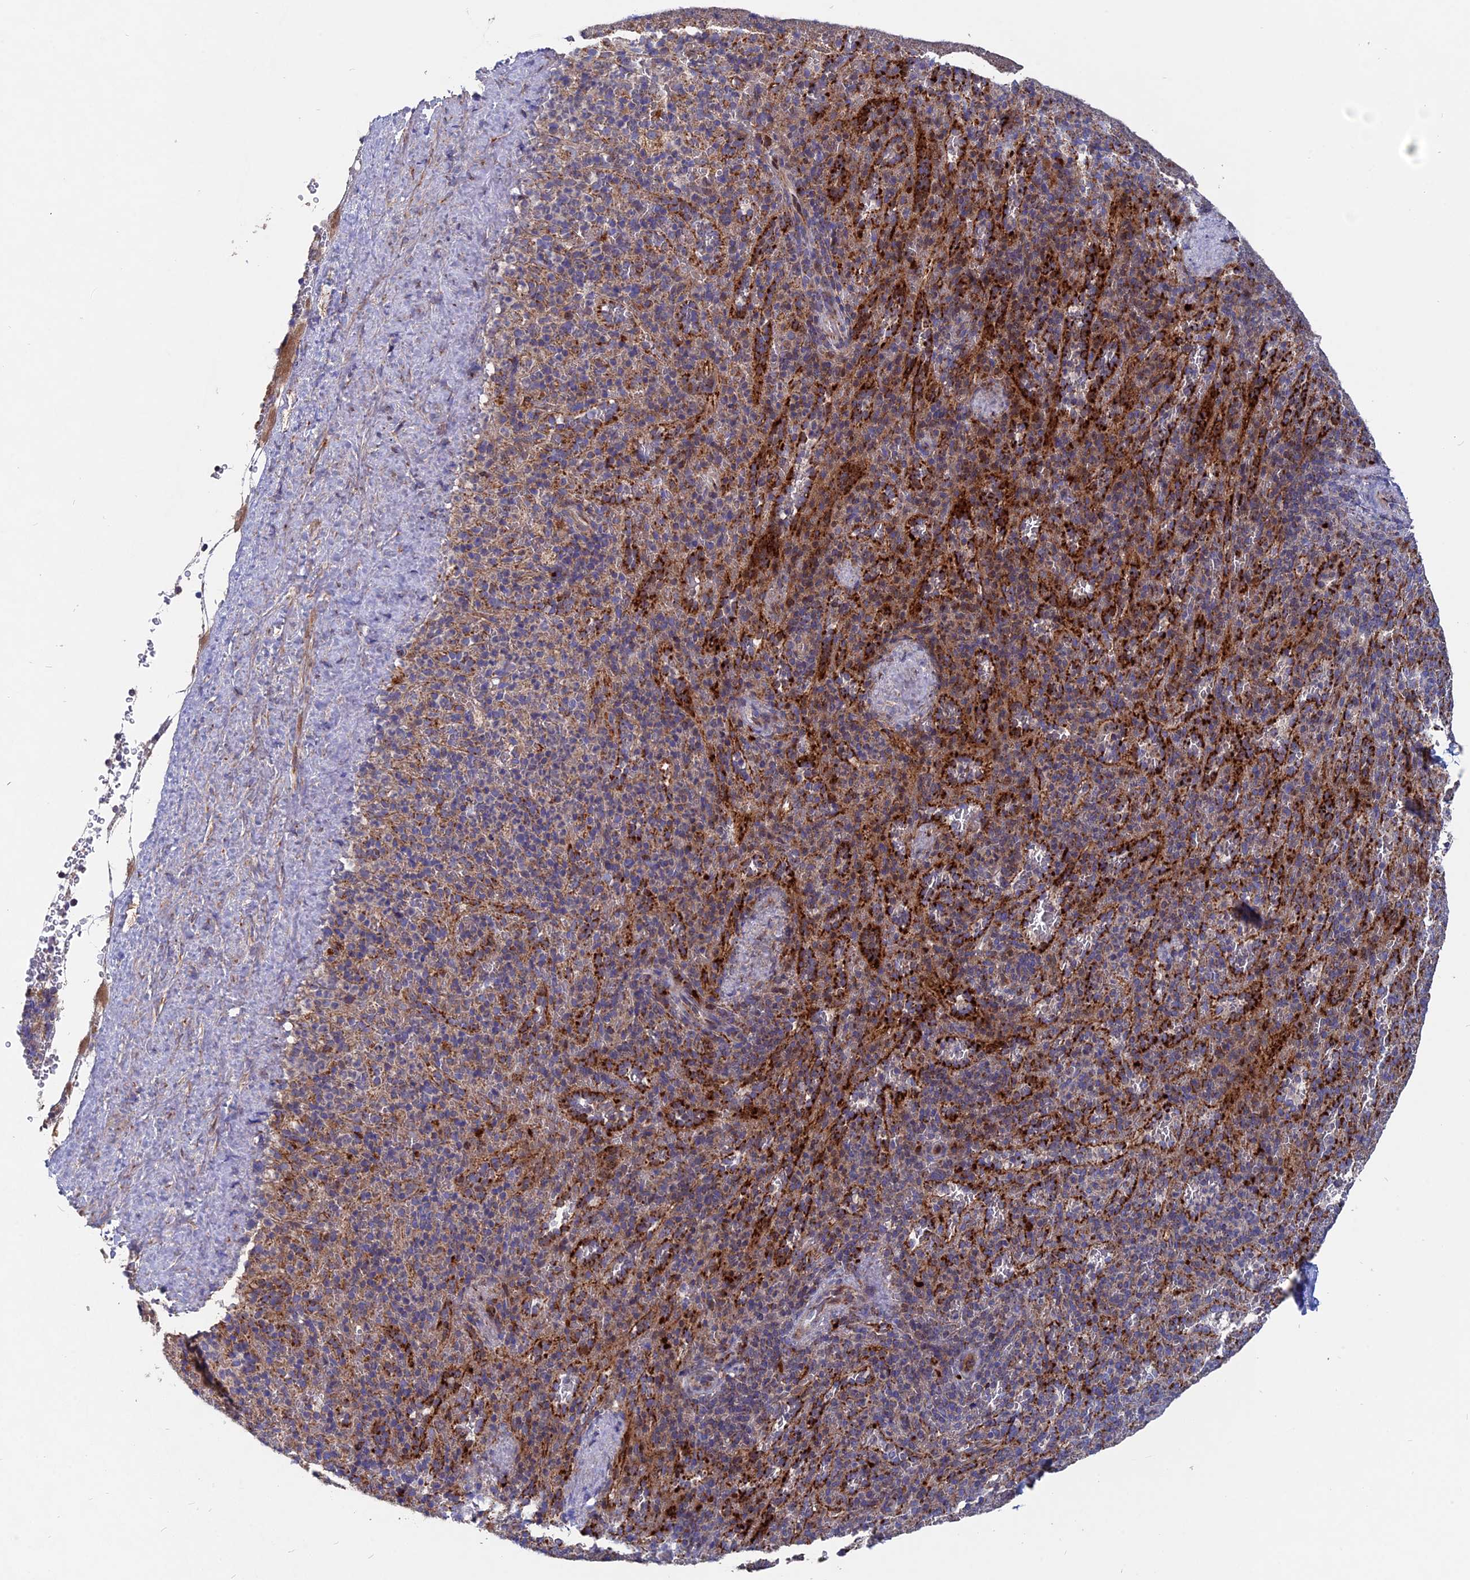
{"staining": {"intensity": "moderate", "quantity": "25%-75%", "location": "cytoplasmic/membranous"}, "tissue": "spleen", "cell_type": "Cells in red pulp", "image_type": "normal", "snomed": [{"axis": "morphology", "description": "Normal tissue, NOS"}, {"axis": "topography", "description": "Spleen"}], "caption": "IHC of unremarkable human spleen exhibits medium levels of moderate cytoplasmic/membranous positivity in approximately 25%-75% of cells in red pulp.", "gene": "TGFA", "patient": {"sex": "female", "age": 21}}